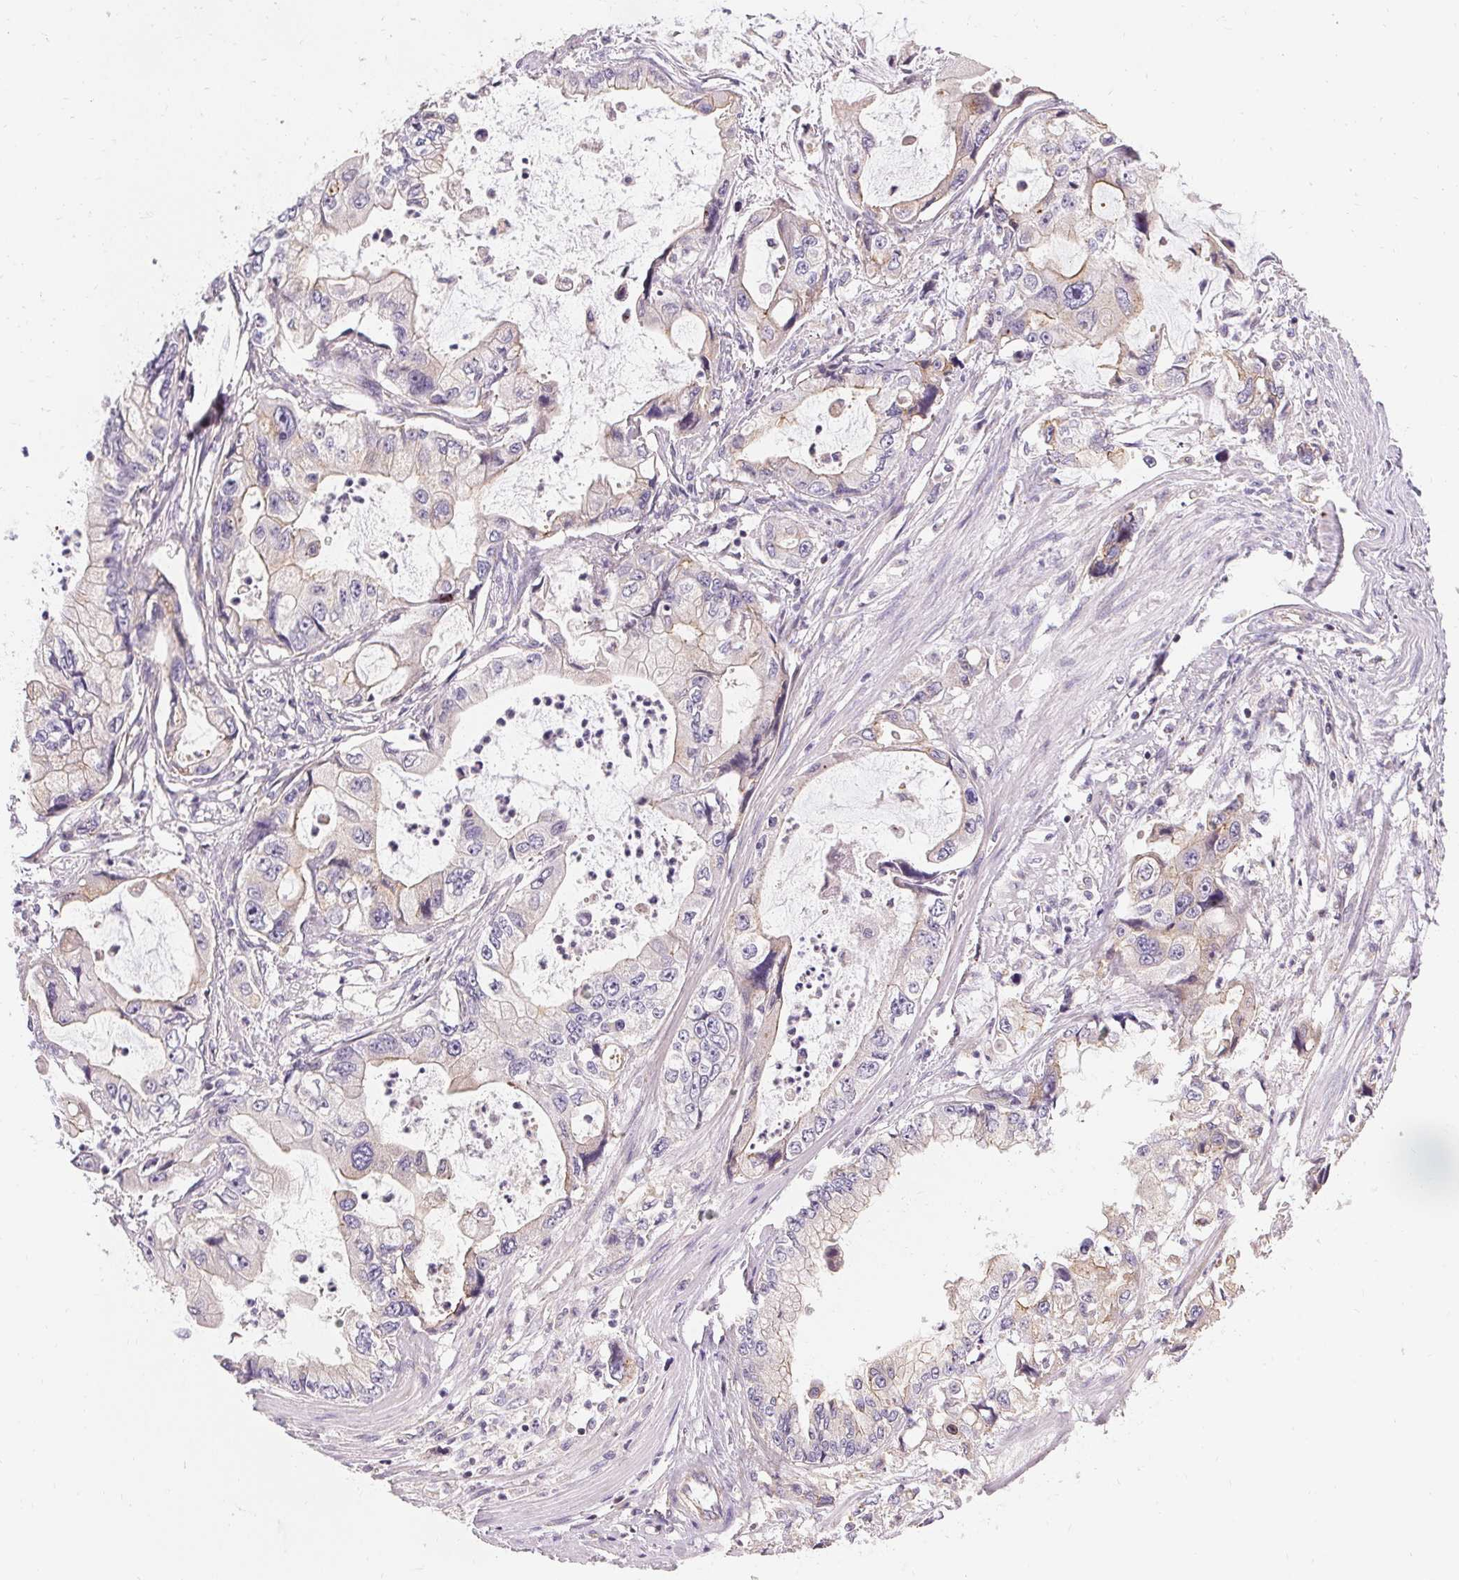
{"staining": {"intensity": "negative", "quantity": "none", "location": "none"}, "tissue": "stomach cancer", "cell_type": "Tumor cells", "image_type": "cancer", "snomed": [{"axis": "morphology", "description": "Adenocarcinoma, NOS"}, {"axis": "topography", "description": "Pancreas"}, {"axis": "topography", "description": "Stomach, upper"}, {"axis": "topography", "description": "Stomach"}], "caption": "There is no significant positivity in tumor cells of adenocarcinoma (stomach).", "gene": "APLP1", "patient": {"sex": "male", "age": 77}}